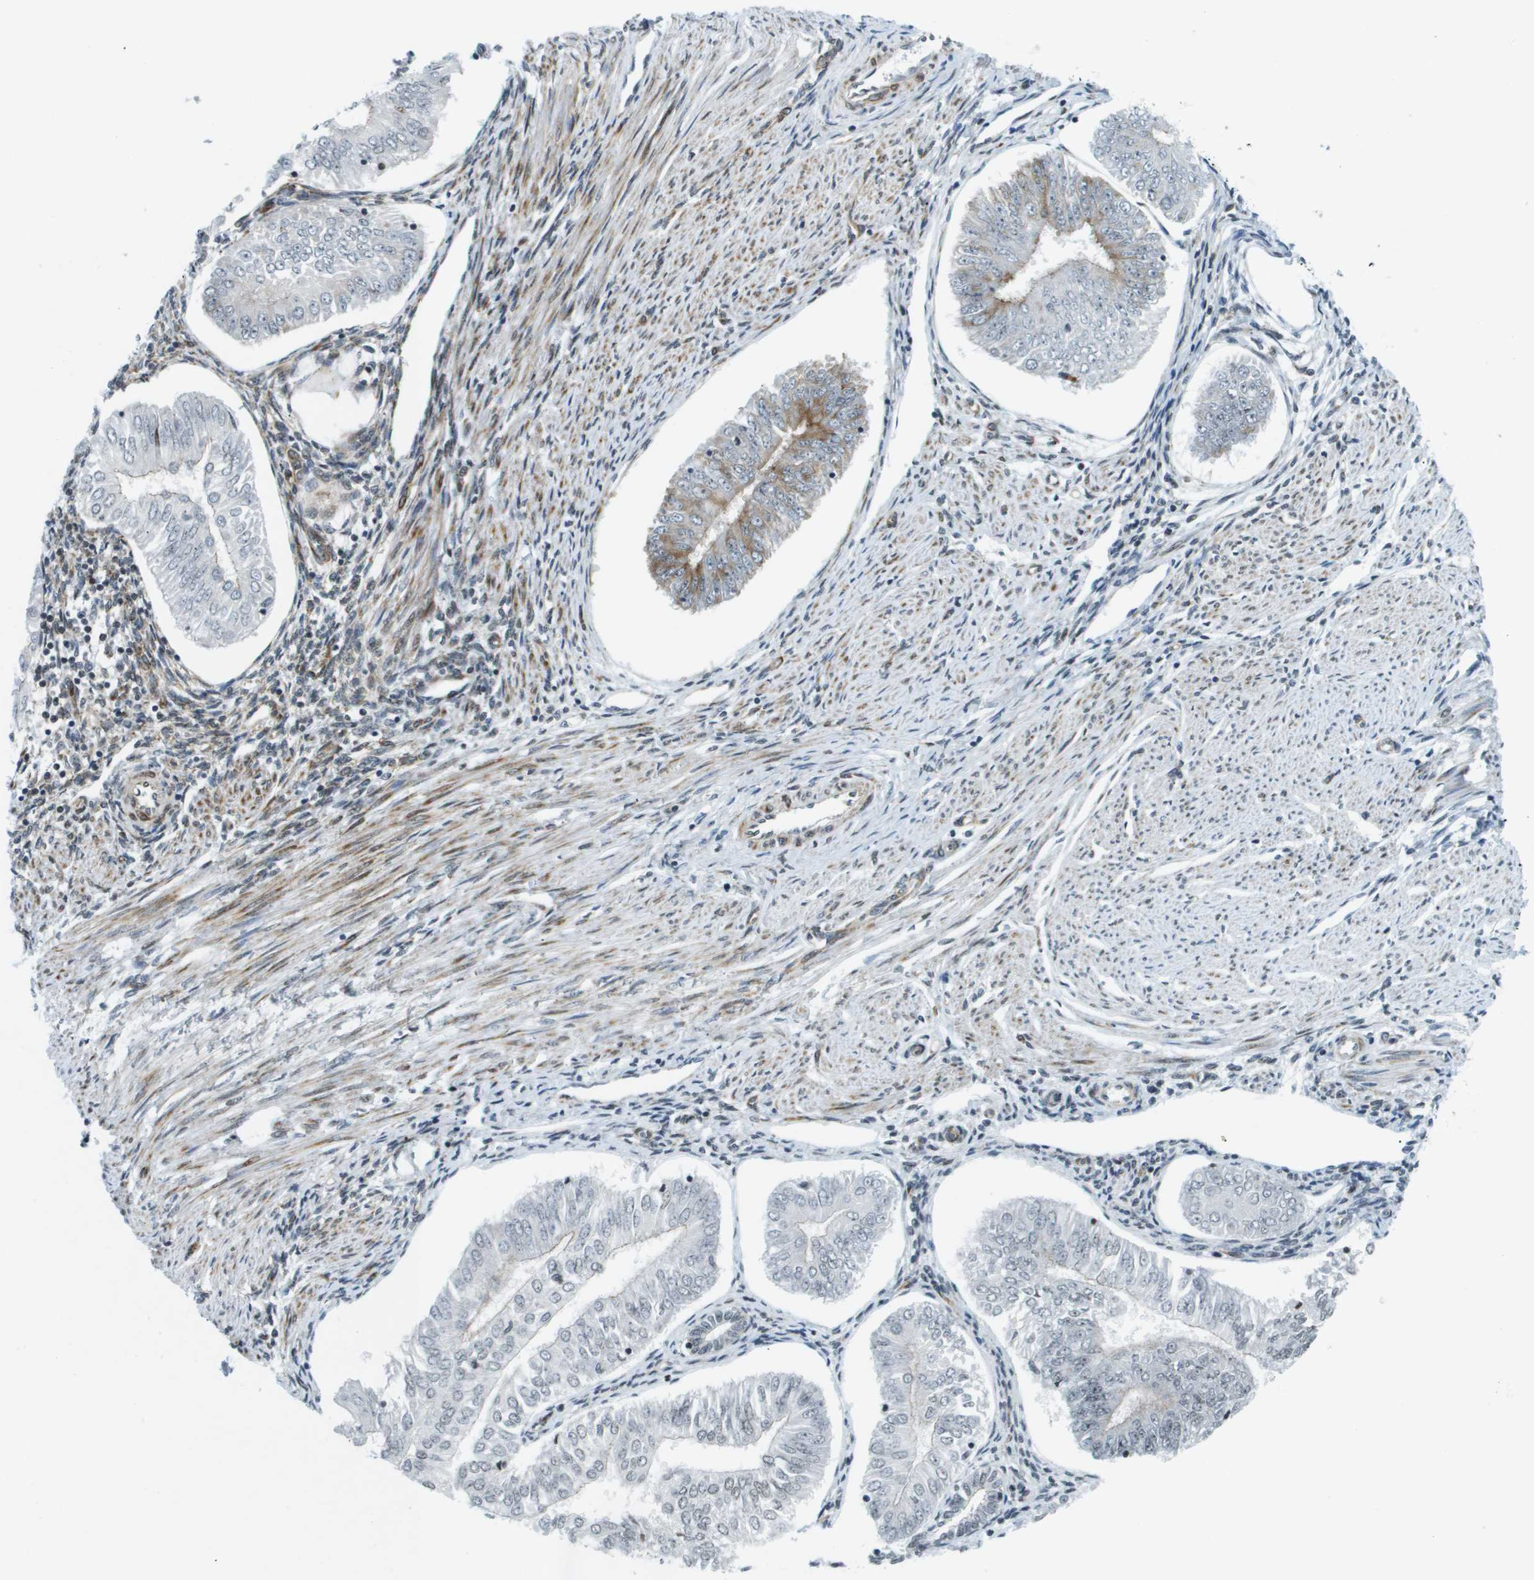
{"staining": {"intensity": "negative", "quantity": "none", "location": "none"}, "tissue": "endometrial cancer", "cell_type": "Tumor cells", "image_type": "cancer", "snomed": [{"axis": "morphology", "description": "Adenocarcinoma, NOS"}, {"axis": "topography", "description": "Endometrium"}], "caption": "Micrograph shows no protein expression in tumor cells of adenocarcinoma (endometrial) tissue.", "gene": "UVRAG", "patient": {"sex": "female", "age": 53}}